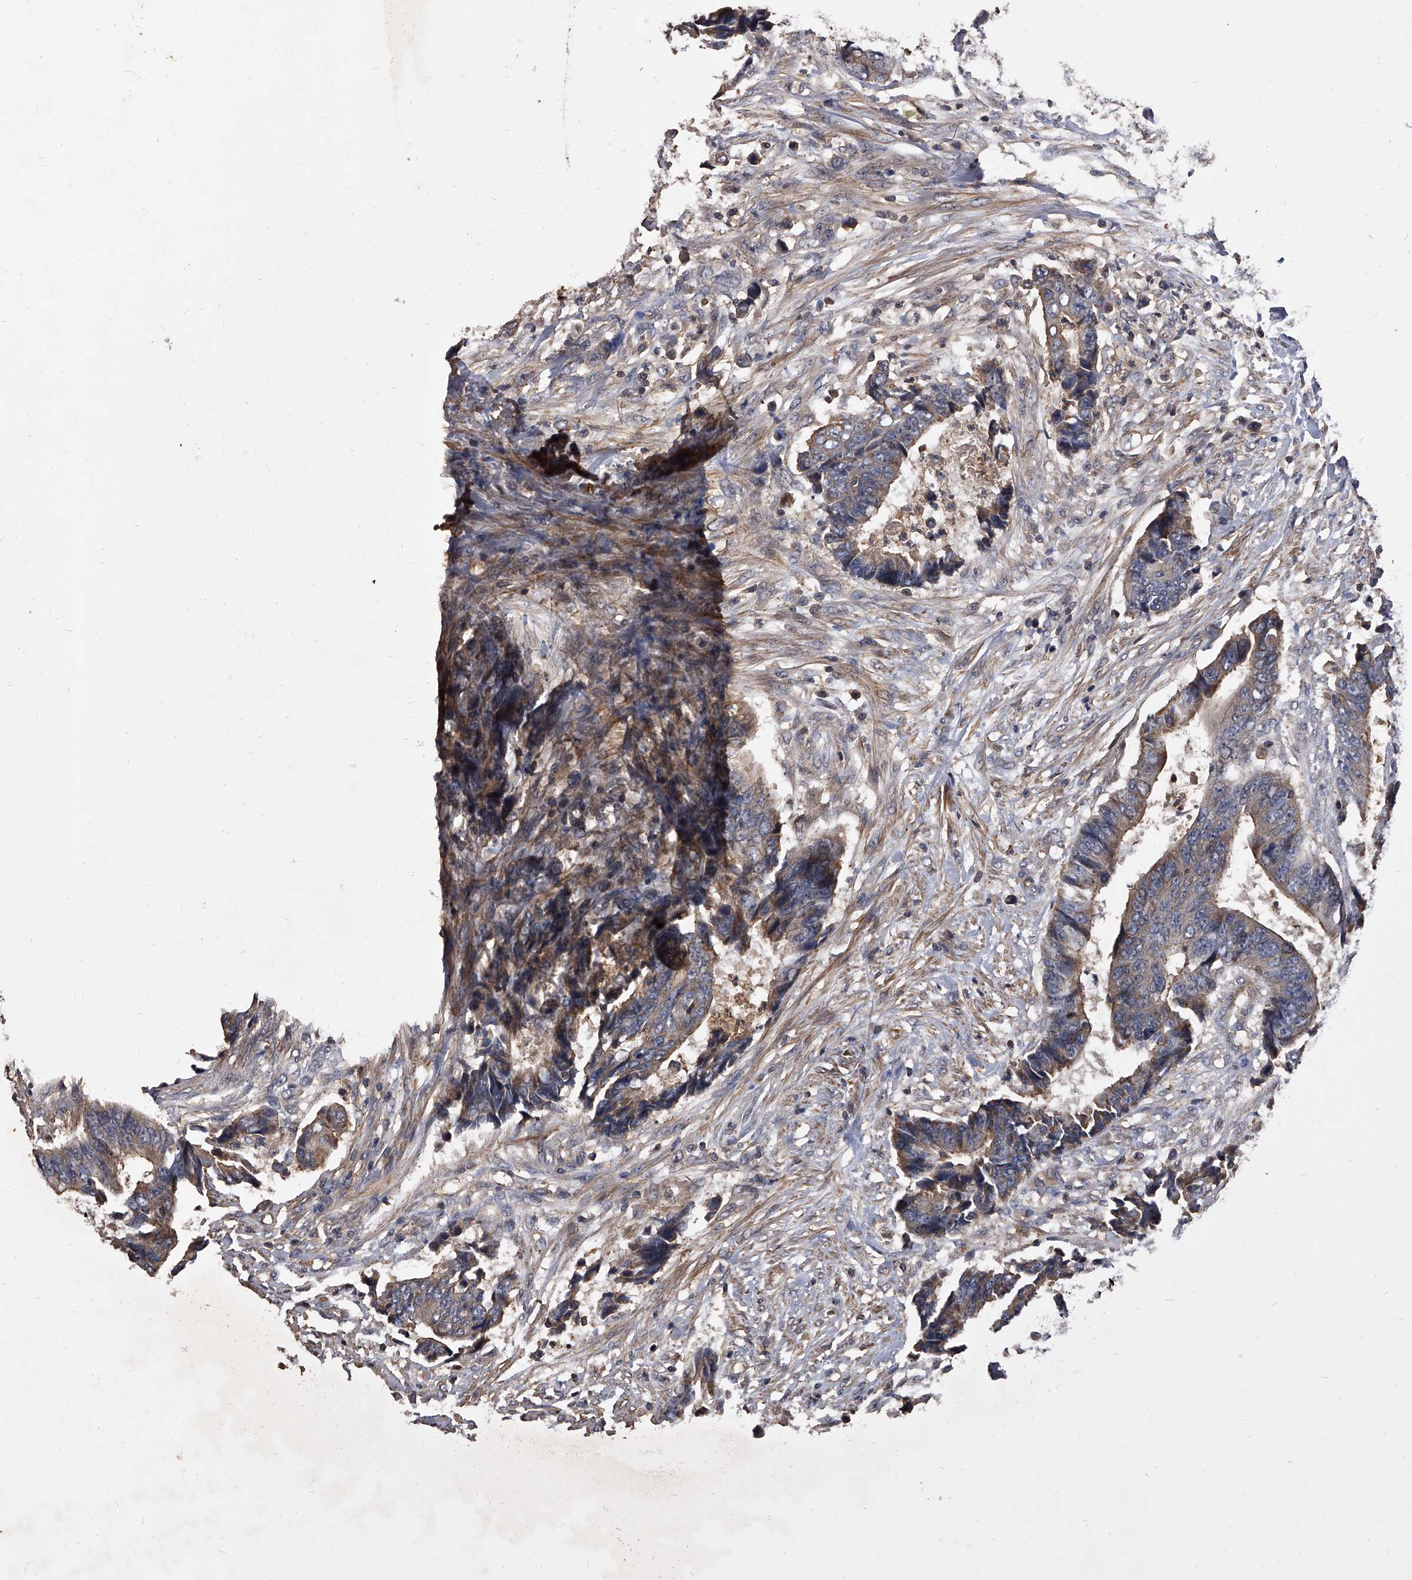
{"staining": {"intensity": "moderate", "quantity": "25%-75%", "location": "cytoplasmic/membranous"}, "tissue": "colorectal cancer", "cell_type": "Tumor cells", "image_type": "cancer", "snomed": [{"axis": "morphology", "description": "Adenocarcinoma, NOS"}, {"axis": "topography", "description": "Rectum"}], "caption": "Immunohistochemistry (IHC) of colorectal adenocarcinoma shows medium levels of moderate cytoplasmic/membranous staining in approximately 25%-75% of tumor cells. (Brightfield microscopy of DAB IHC at high magnification).", "gene": "STK36", "patient": {"sex": "male", "age": 84}}